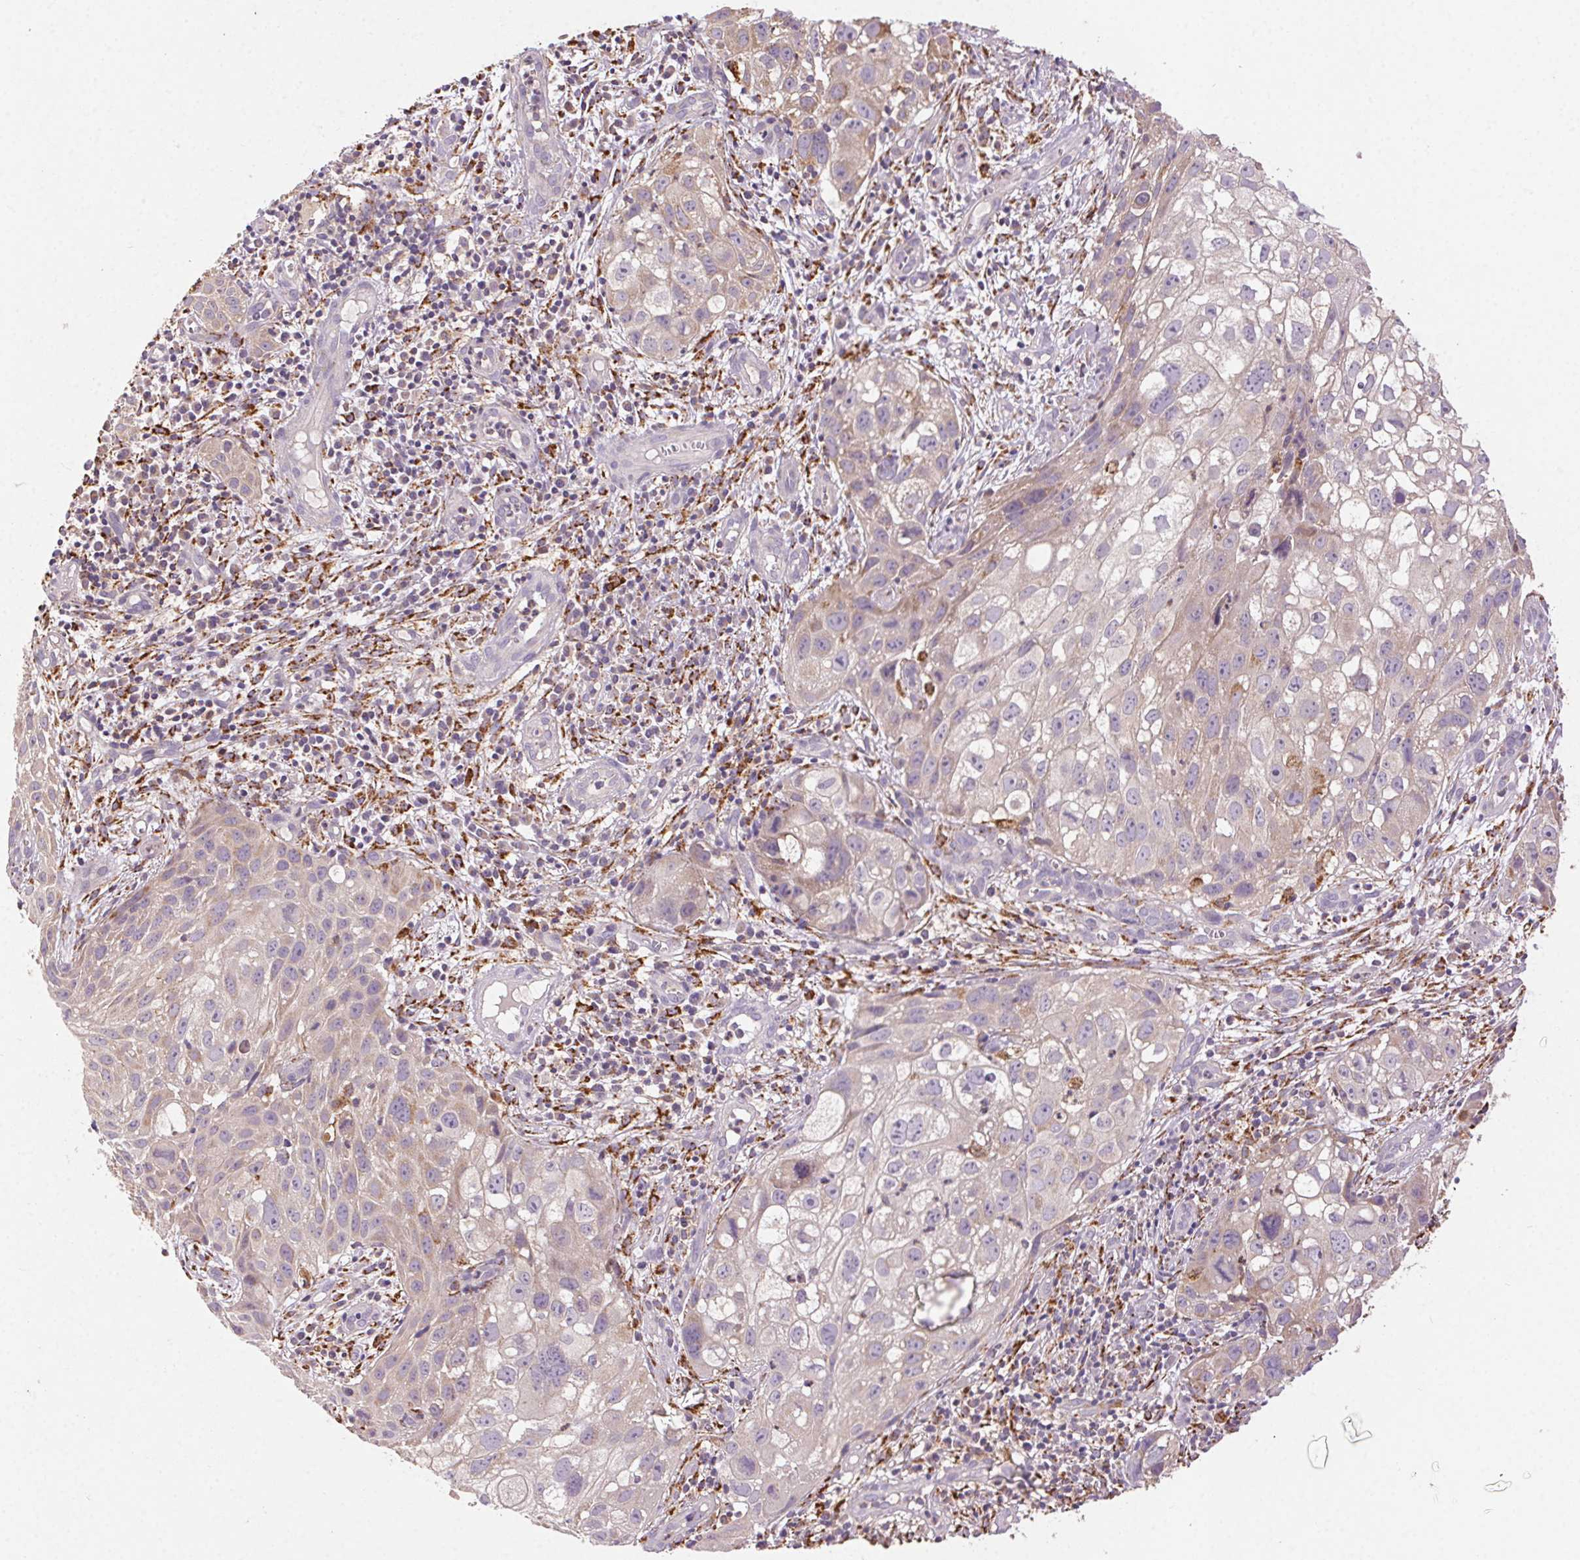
{"staining": {"intensity": "negative", "quantity": "none", "location": "none"}, "tissue": "cervical cancer", "cell_type": "Tumor cells", "image_type": "cancer", "snomed": [{"axis": "morphology", "description": "Squamous cell carcinoma, NOS"}, {"axis": "topography", "description": "Cervix"}], "caption": "Tumor cells are negative for brown protein staining in cervical squamous cell carcinoma.", "gene": "FNBP1L", "patient": {"sex": "female", "age": 53}}